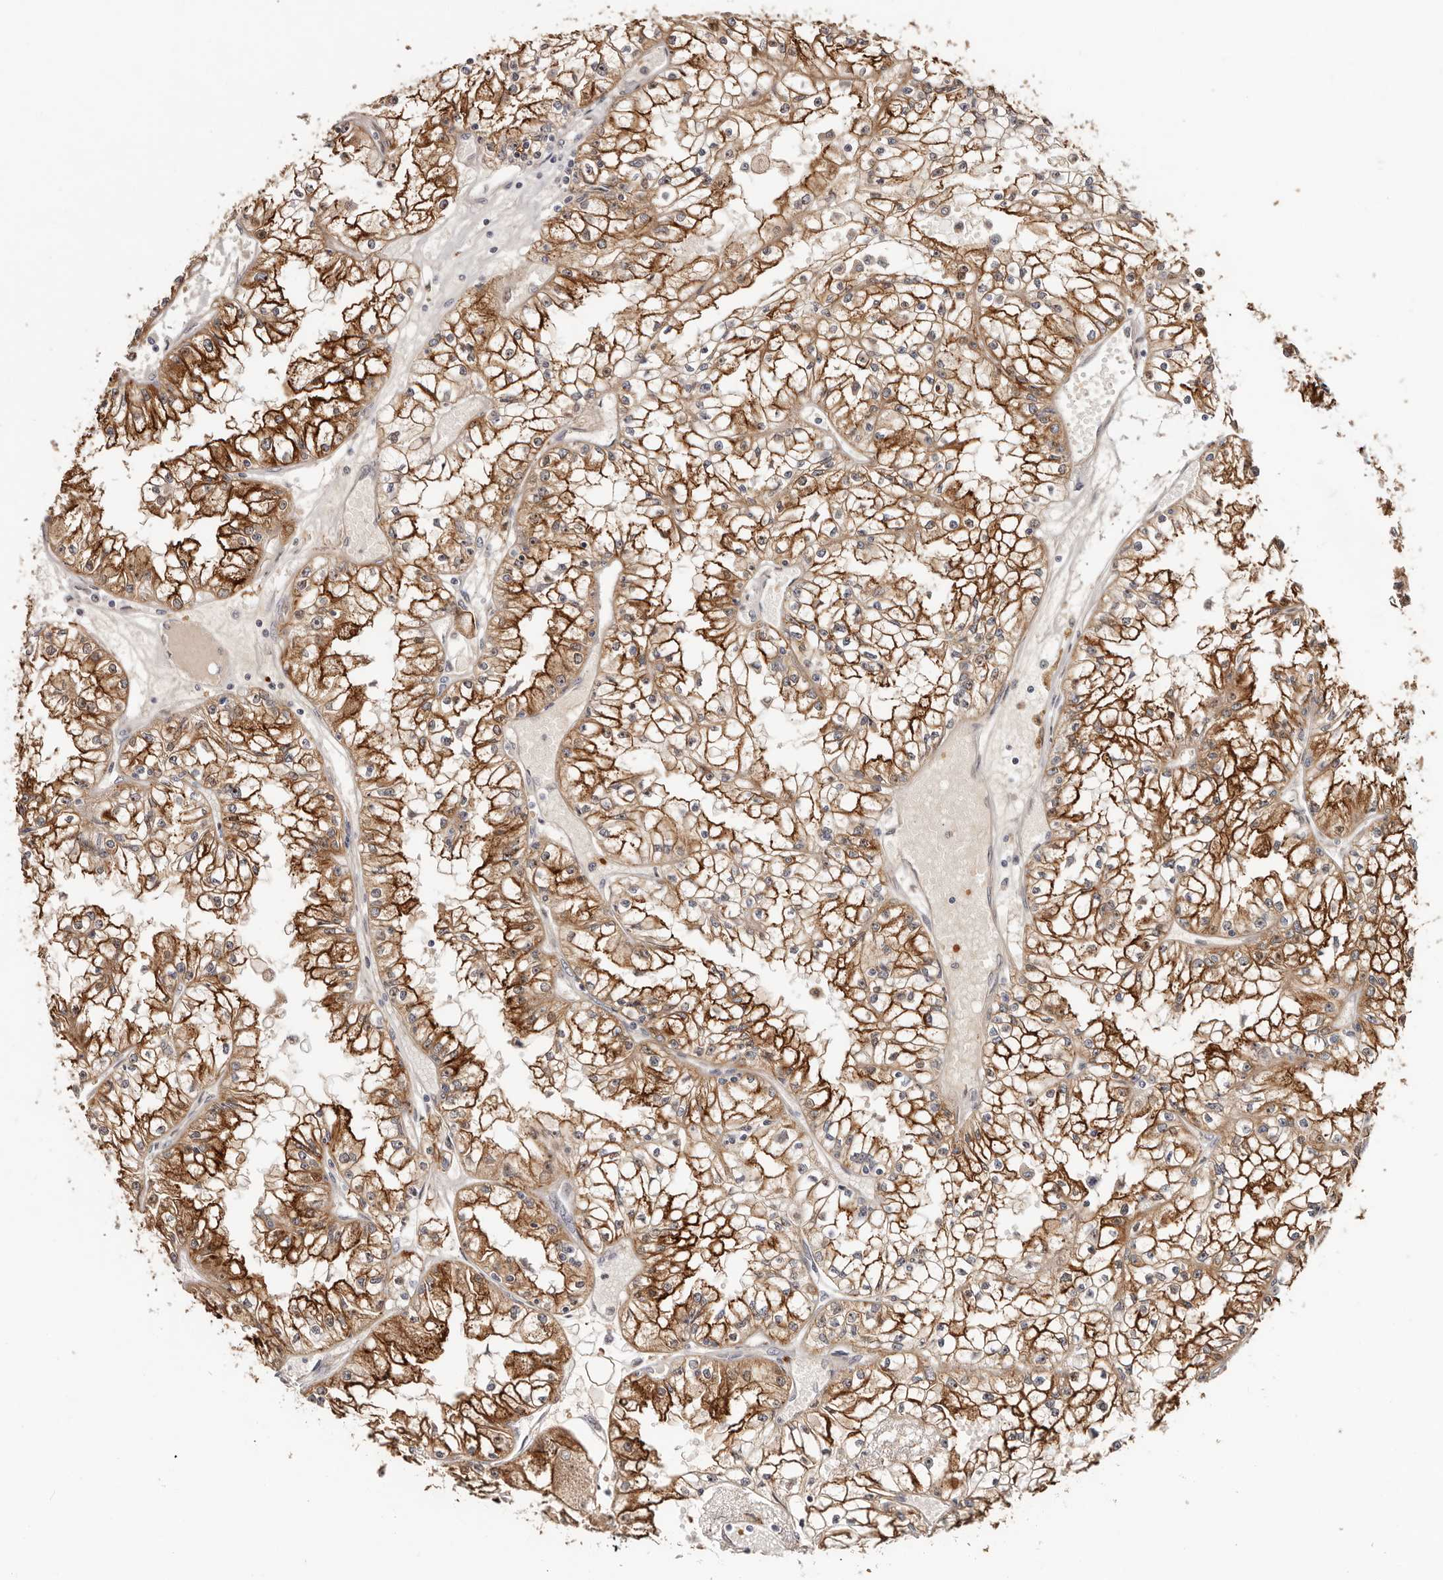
{"staining": {"intensity": "strong", "quantity": ">75%", "location": "cytoplasmic/membranous"}, "tissue": "renal cancer", "cell_type": "Tumor cells", "image_type": "cancer", "snomed": [{"axis": "morphology", "description": "Adenocarcinoma, NOS"}, {"axis": "topography", "description": "Kidney"}], "caption": "Protein analysis of renal cancer tissue shows strong cytoplasmic/membranous positivity in about >75% of tumor cells. Nuclei are stained in blue.", "gene": "ODF2L", "patient": {"sex": "male", "age": 56}}